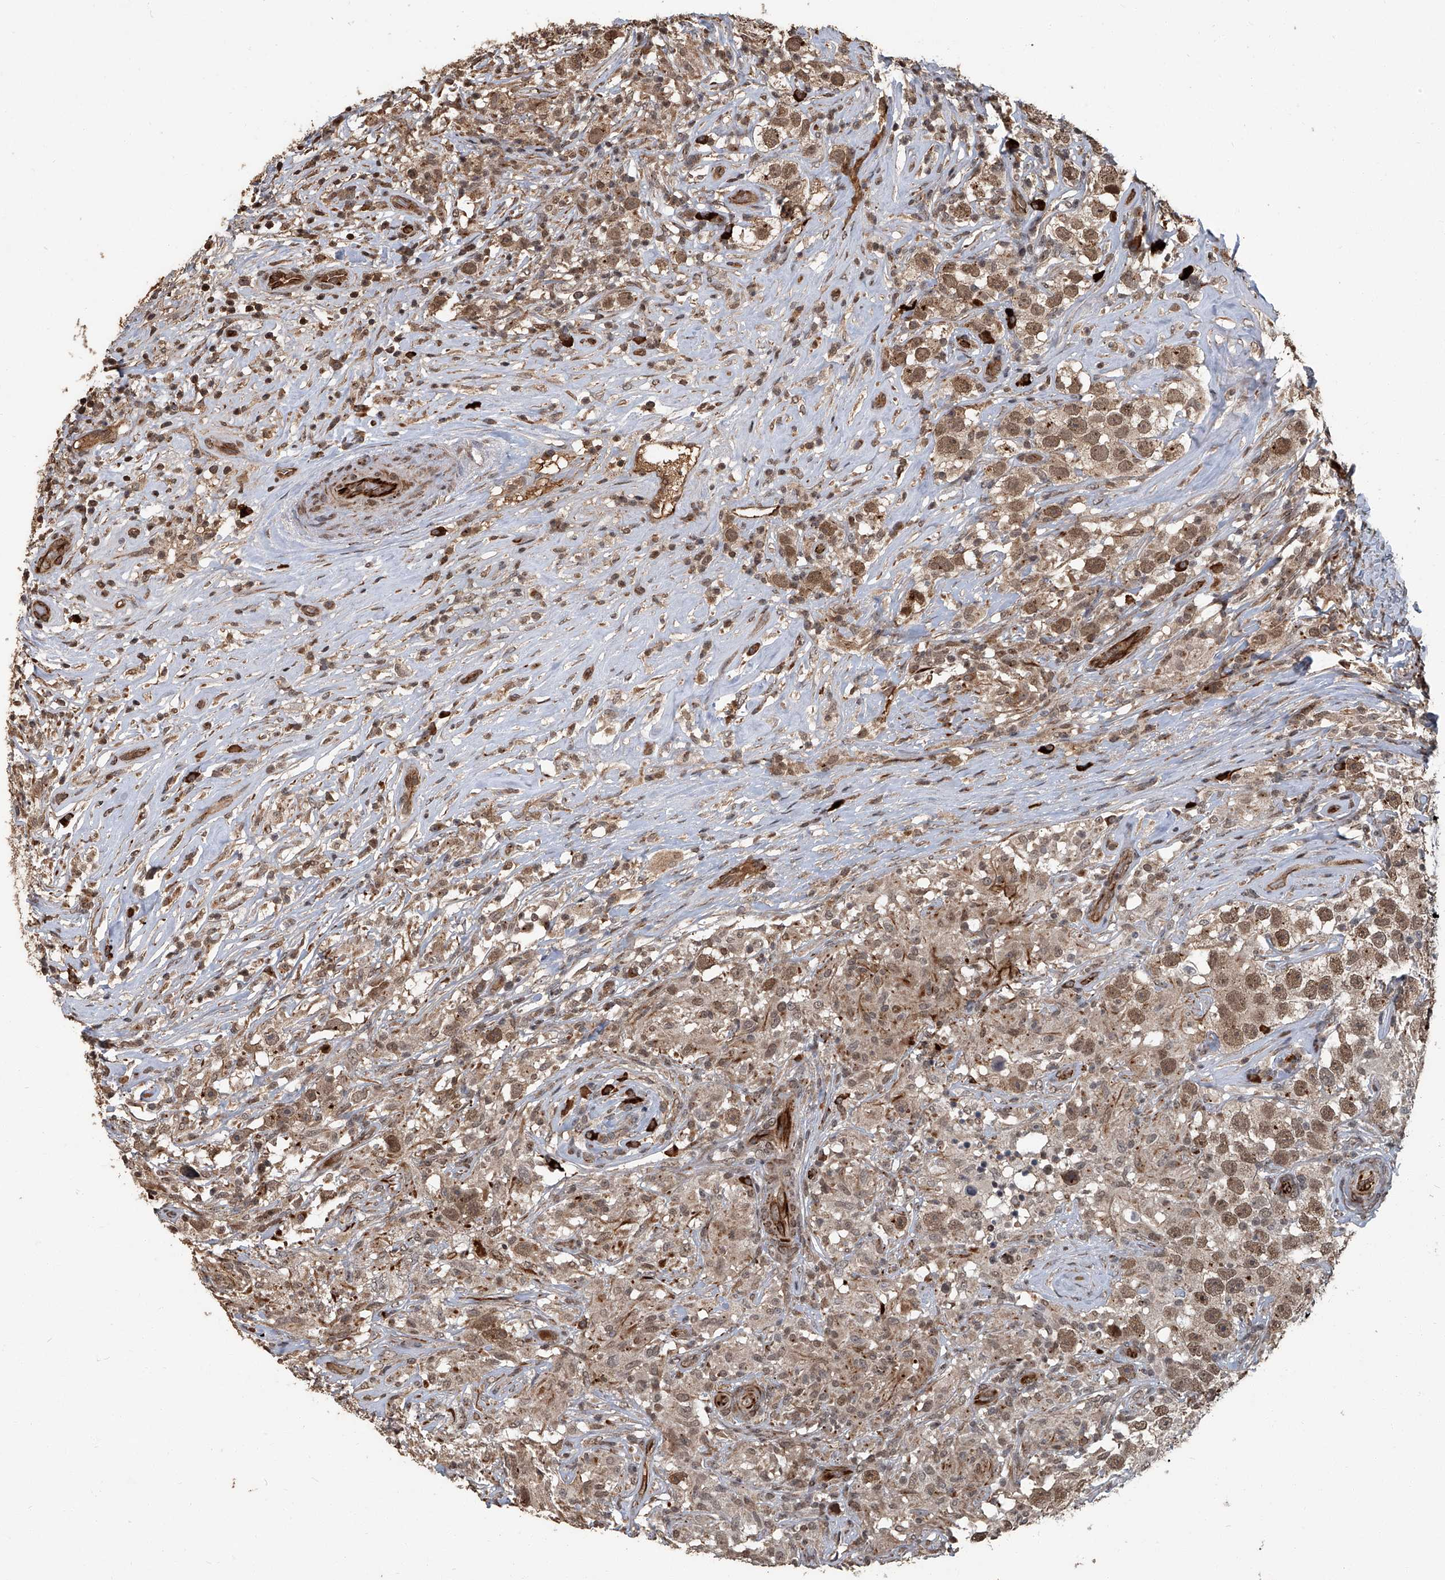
{"staining": {"intensity": "moderate", "quantity": ">75%", "location": "nuclear"}, "tissue": "testis cancer", "cell_type": "Tumor cells", "image_type": "cancer", "snomed": [{"axis": "morphology", "description": "Seminoma, NOS"}, {"axis": "topography", "description": "Testis"}], "caption": "Immunohistochemical staining of human seminoma (testis) exhibits medium levels of moderate nuclear expression in about >75% of tumor cells.", "gene": "GPR132", "patient": {"sex": "male", "age": 49}}